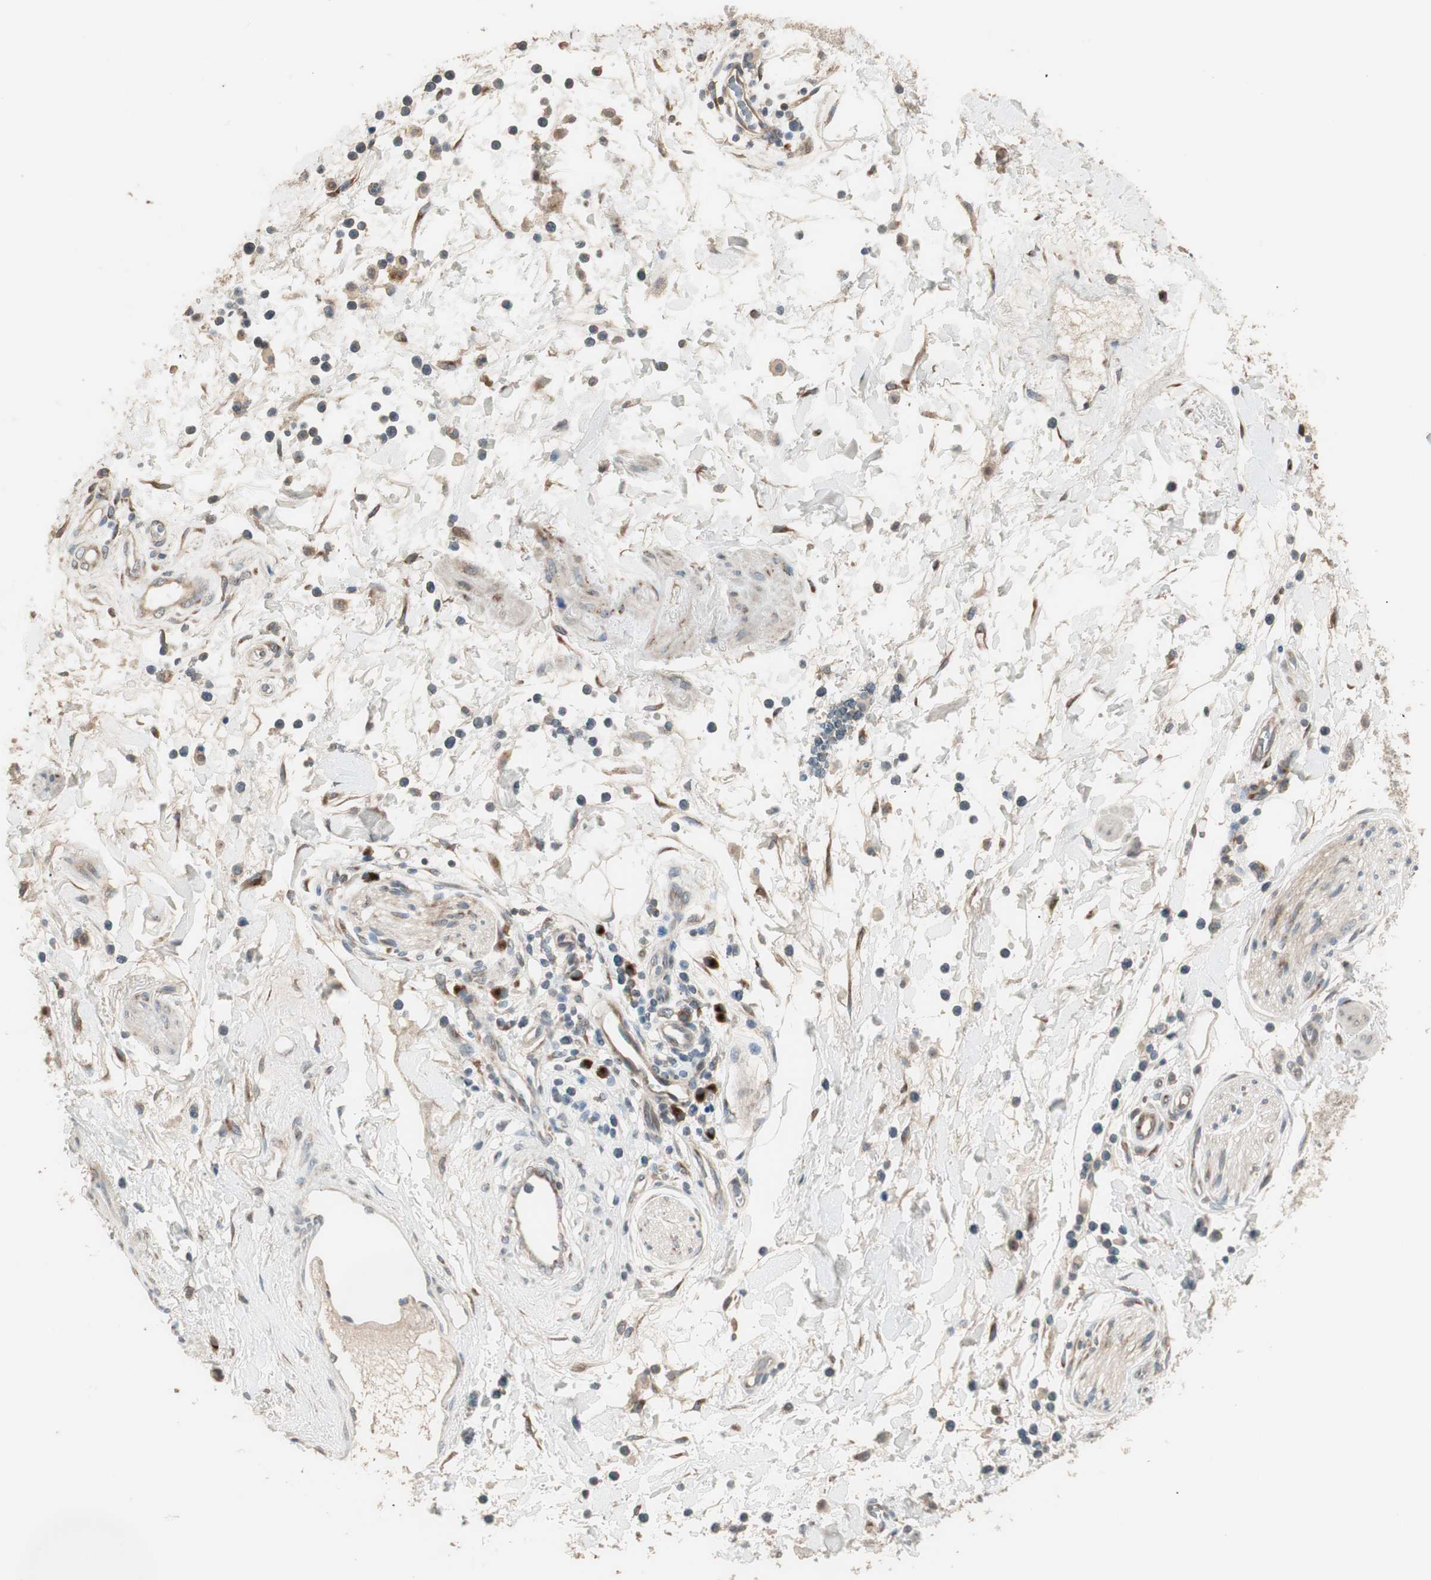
{"staining": {"intensity": "moderate", "quantity": ">75%", "location": "cytoplasmic/membranous"}, "tissue": "adipose tissue", "cell_type": "Adipocytes", "image_type": "normal", "snomed": [{"axis": "morphology", "description": "Normal tissue, NOS"}, {"axis": "topography", "description": "Soft tissue"}, {"axis": "topography", "description": "Peripheral nerve tissue"}], "caption": "IHC of normal human adipose tissue exhibits medium levels of moderate cytoplasmic/membranous positivity in approximately >75% of adipocytes. The staining was performed using DAB (3,3'-diaminobenzidine) to visualize the protein expression in brown, while the nuclei were stained in blue with hematoxylin (Magnification: 20x).", "gene": "RARRES1", "patient": {"sex": "female", "age": 71}}